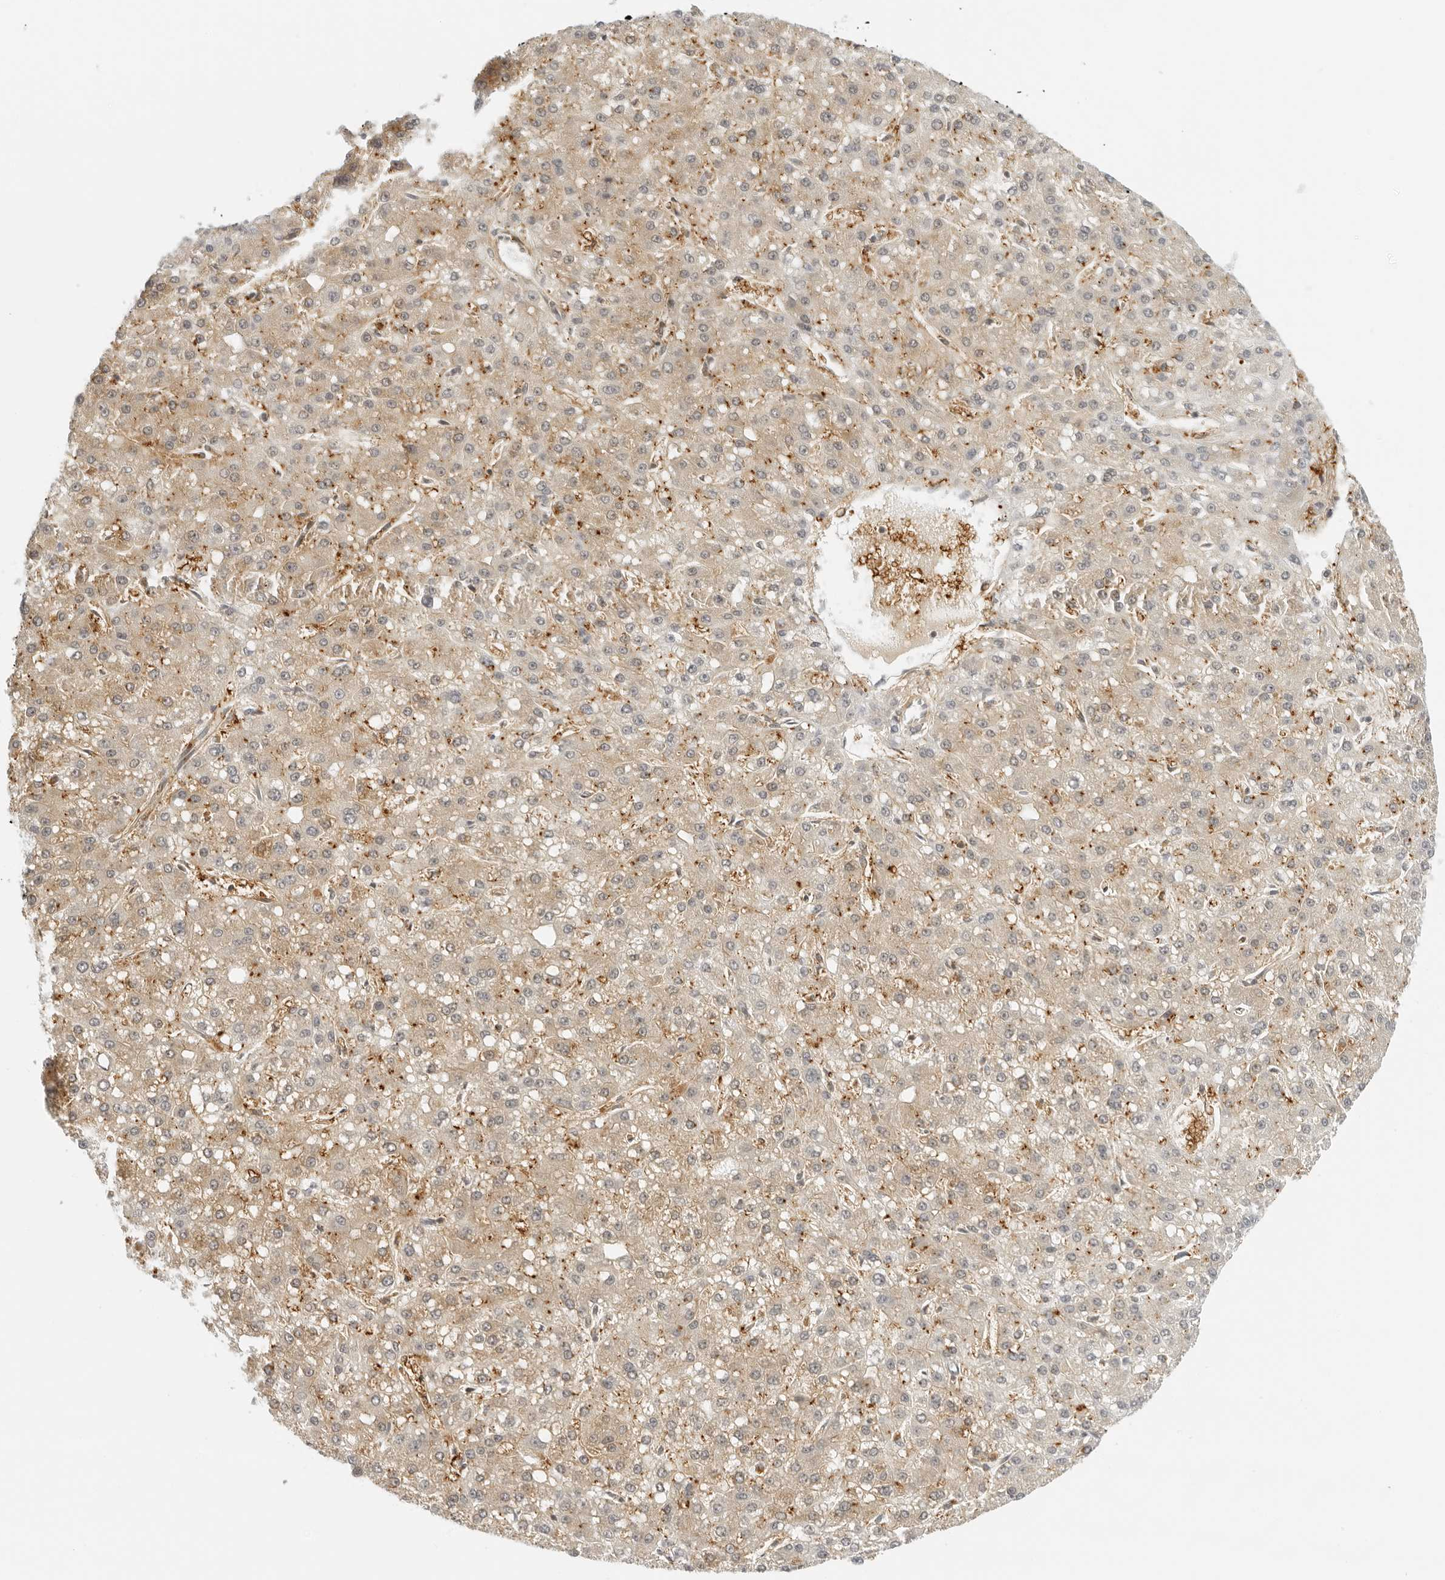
{"staining": {"intensity": "weak", "quantity": "25%-75%", "location": "cytoplasmic/membranous"}, "tissue": "liver cancer", "cell_type": "Tumor cells", "image_type": "cancer", "snomed": [{"axis": "morphology", "description": "Carcinoma, Hepatocellular, NOS"}, {"axis": "topography", "description": "Liver"}], "caption": "Immunohistochemistry (DAB (3,3'-diaminobenzidine)) staining of human hepatocellular carcinoma (liver) demonstrates weak cytoplasmic/membranous protein expression in approximately 25%-75% of tumor cells. Ihc stains the protein of interest in brown and the nuclei are stained blue.", "gene": "OSCP1", "patient": {"sex": "male", "age": 67}}